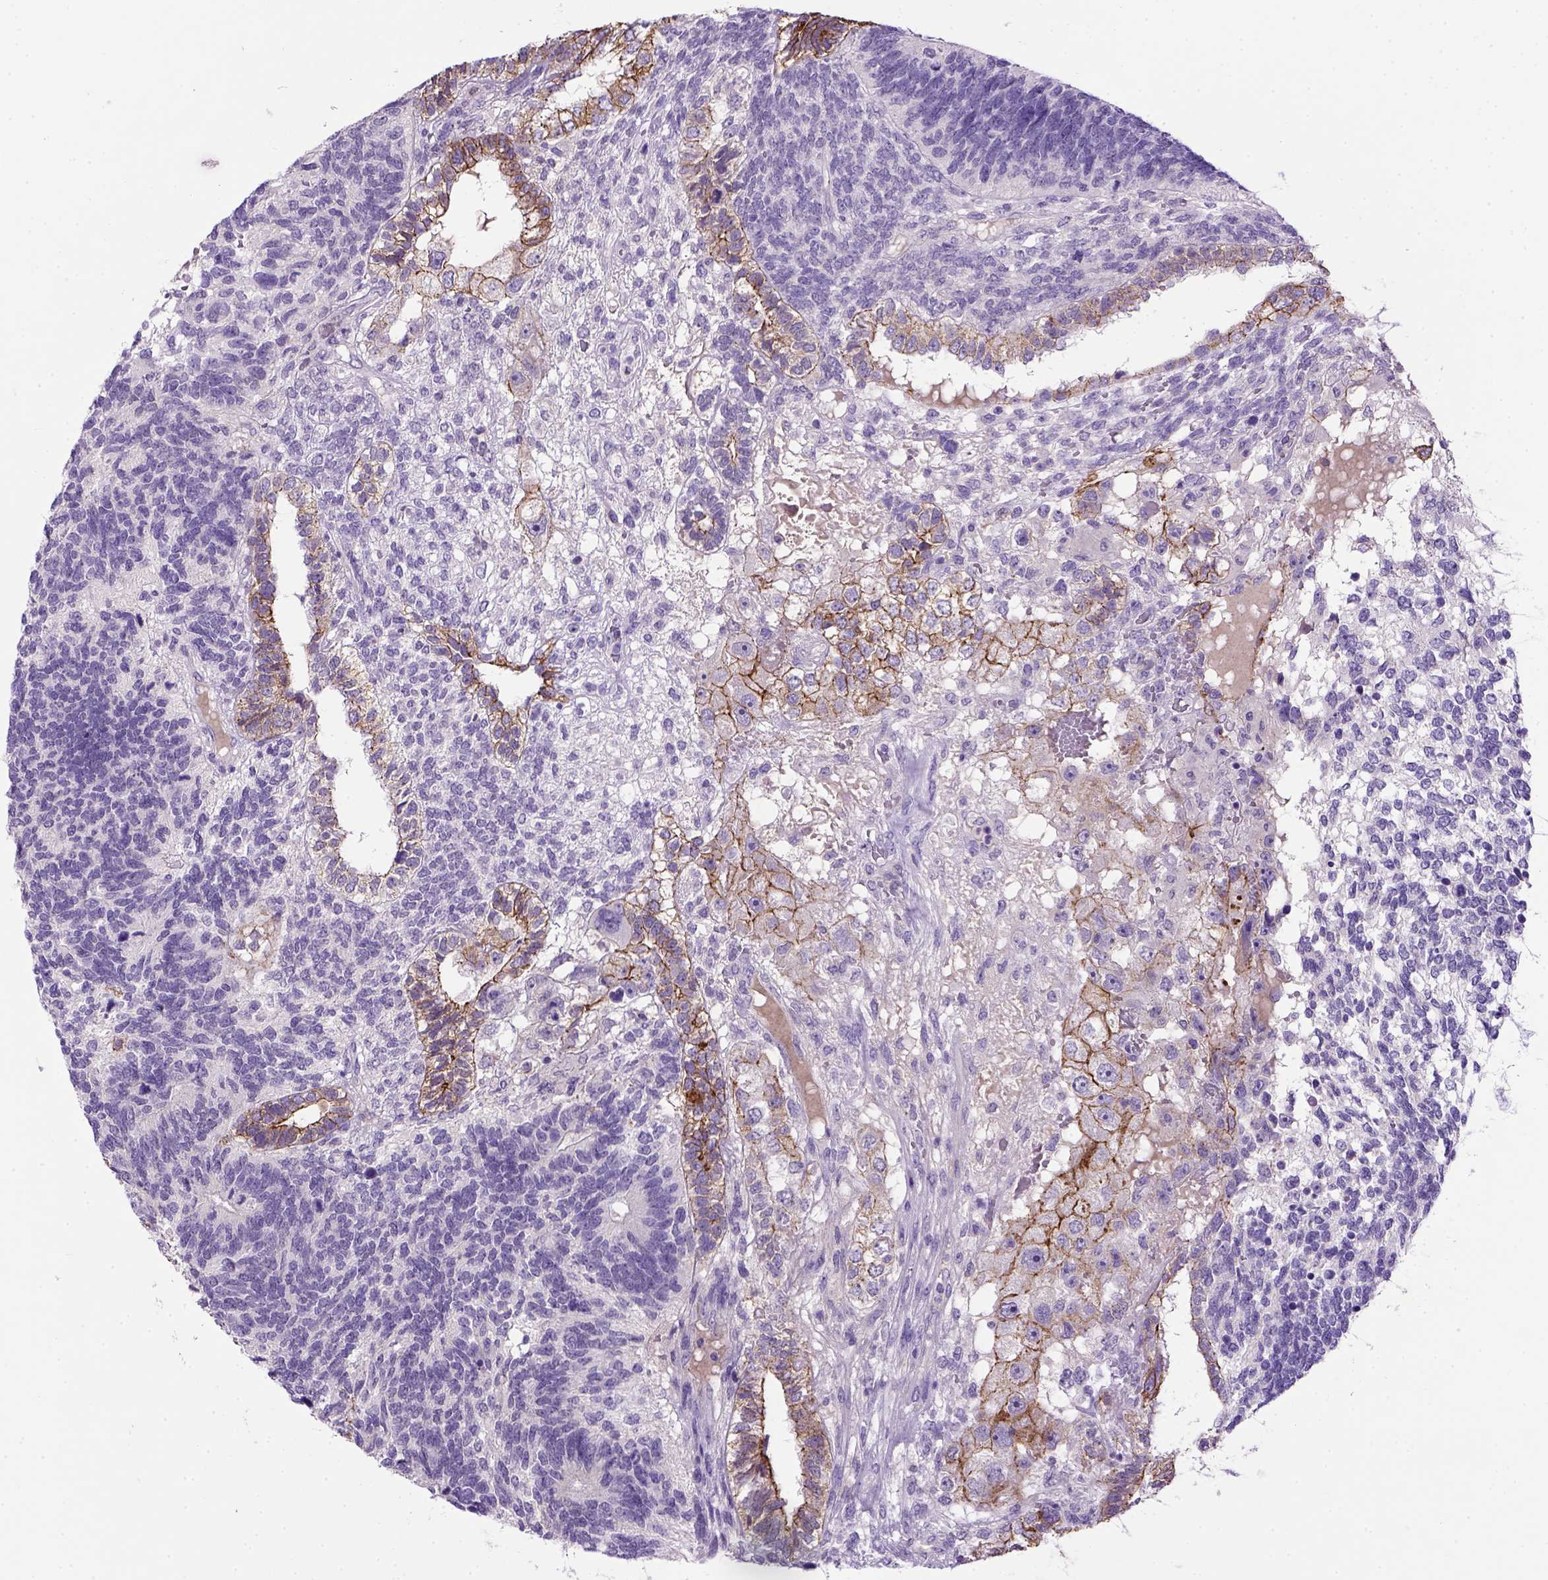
{"staining": {"intensity": "moderate", "quantity": ">75%", "location": "cytoplasmic/membranous"}, "tissue": "testis cancer", "cell_type": "Tumor cells", "image_type": "cancer", "snomed": [{"axis": "morphology", "description": "Seminoma, NOS"}, {"axis": "morphology", "description": "Carcinoma, Embryonal, NOS"}, {"axis": "topography", "description": "Testis"}], "caption": "Tumor cells show medium levels of moderate cytoplasmic/membranous expression in about >75% of cells in seminoma (testis).", "gene": "CDH1", "patient": {"sex": "male", "age": 41}}